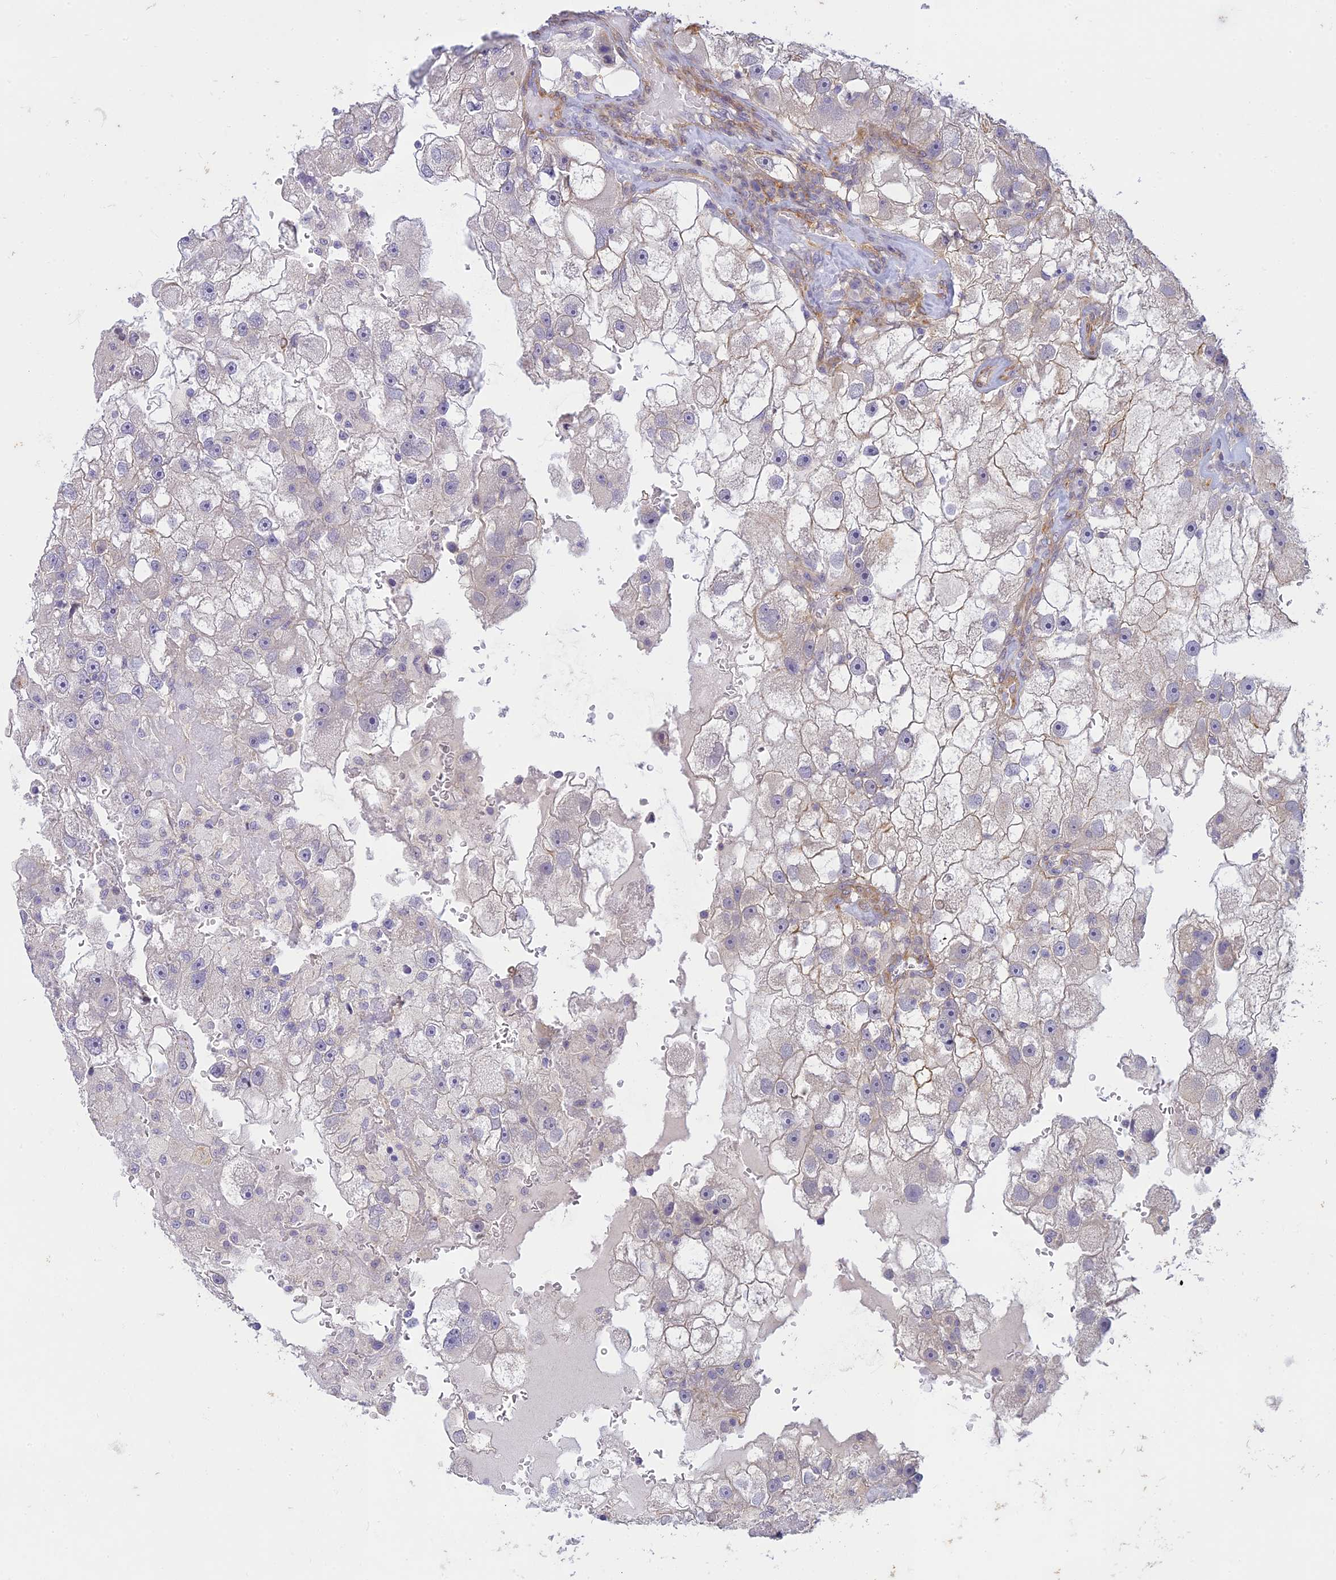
{"staining": {"intensity": "negative", "quantity": "none", "location": "none"}, "tissue": "renal cancer", "cell_type": "Tumor cells", "image_type": "cancer", "snomed": [{"axis": "morphology", "description": "Adenocarcinoma, NOS"}, {"axis": "topography", "description": "Kidney"}], "caption": "Renal cancer was stained to show a protein in brown. There is no significant positivity in tumor cells. (DAB IHC visualized using brightfield microscopy, high magnification).", "gene": "FBXW4", "patient": {"sex": "male", "age": 63}}